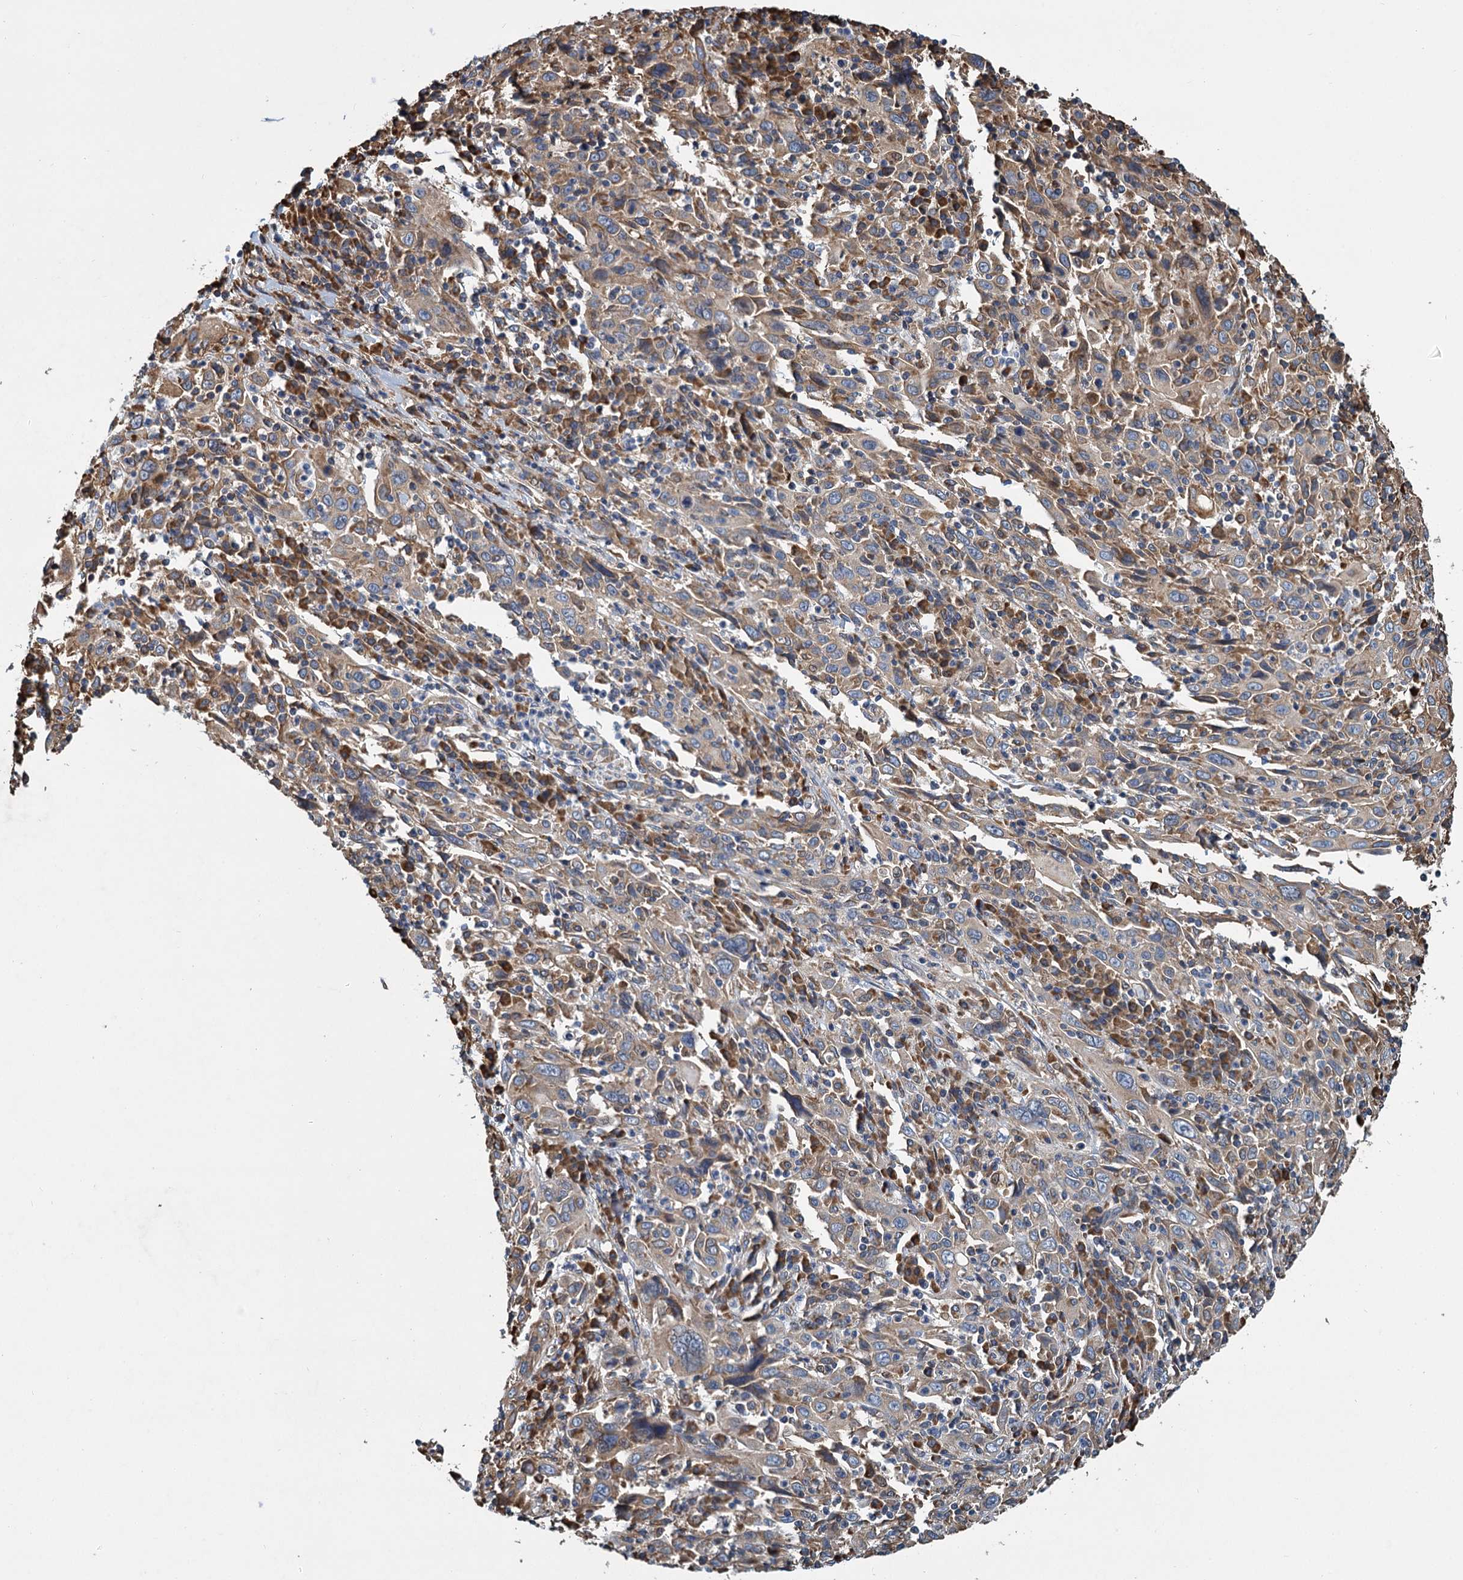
{"staining": {"intensity": "moderate", "quantity": ">75%", "location": "cytoplasmic/membranous"}, "tissue": "cervical cancer", "cell_type": "Tumor cells", "image_type": "cancer", "snomed": [{"axis": "morphology", "description": "Squamous cell carcinoma, NOS"}, {"axis": "topography", "description": "Cervix"}], "caption": "A histopathology image of human cervical cancer (squamous cell carcinoma) stained for a protein exhibits moderate cytoplasmic/membranous brown staining in tumor cells. Nuclei are stained in blue.", "gene": "LINS1", "patient": {"sex": "female", "age": 46}}